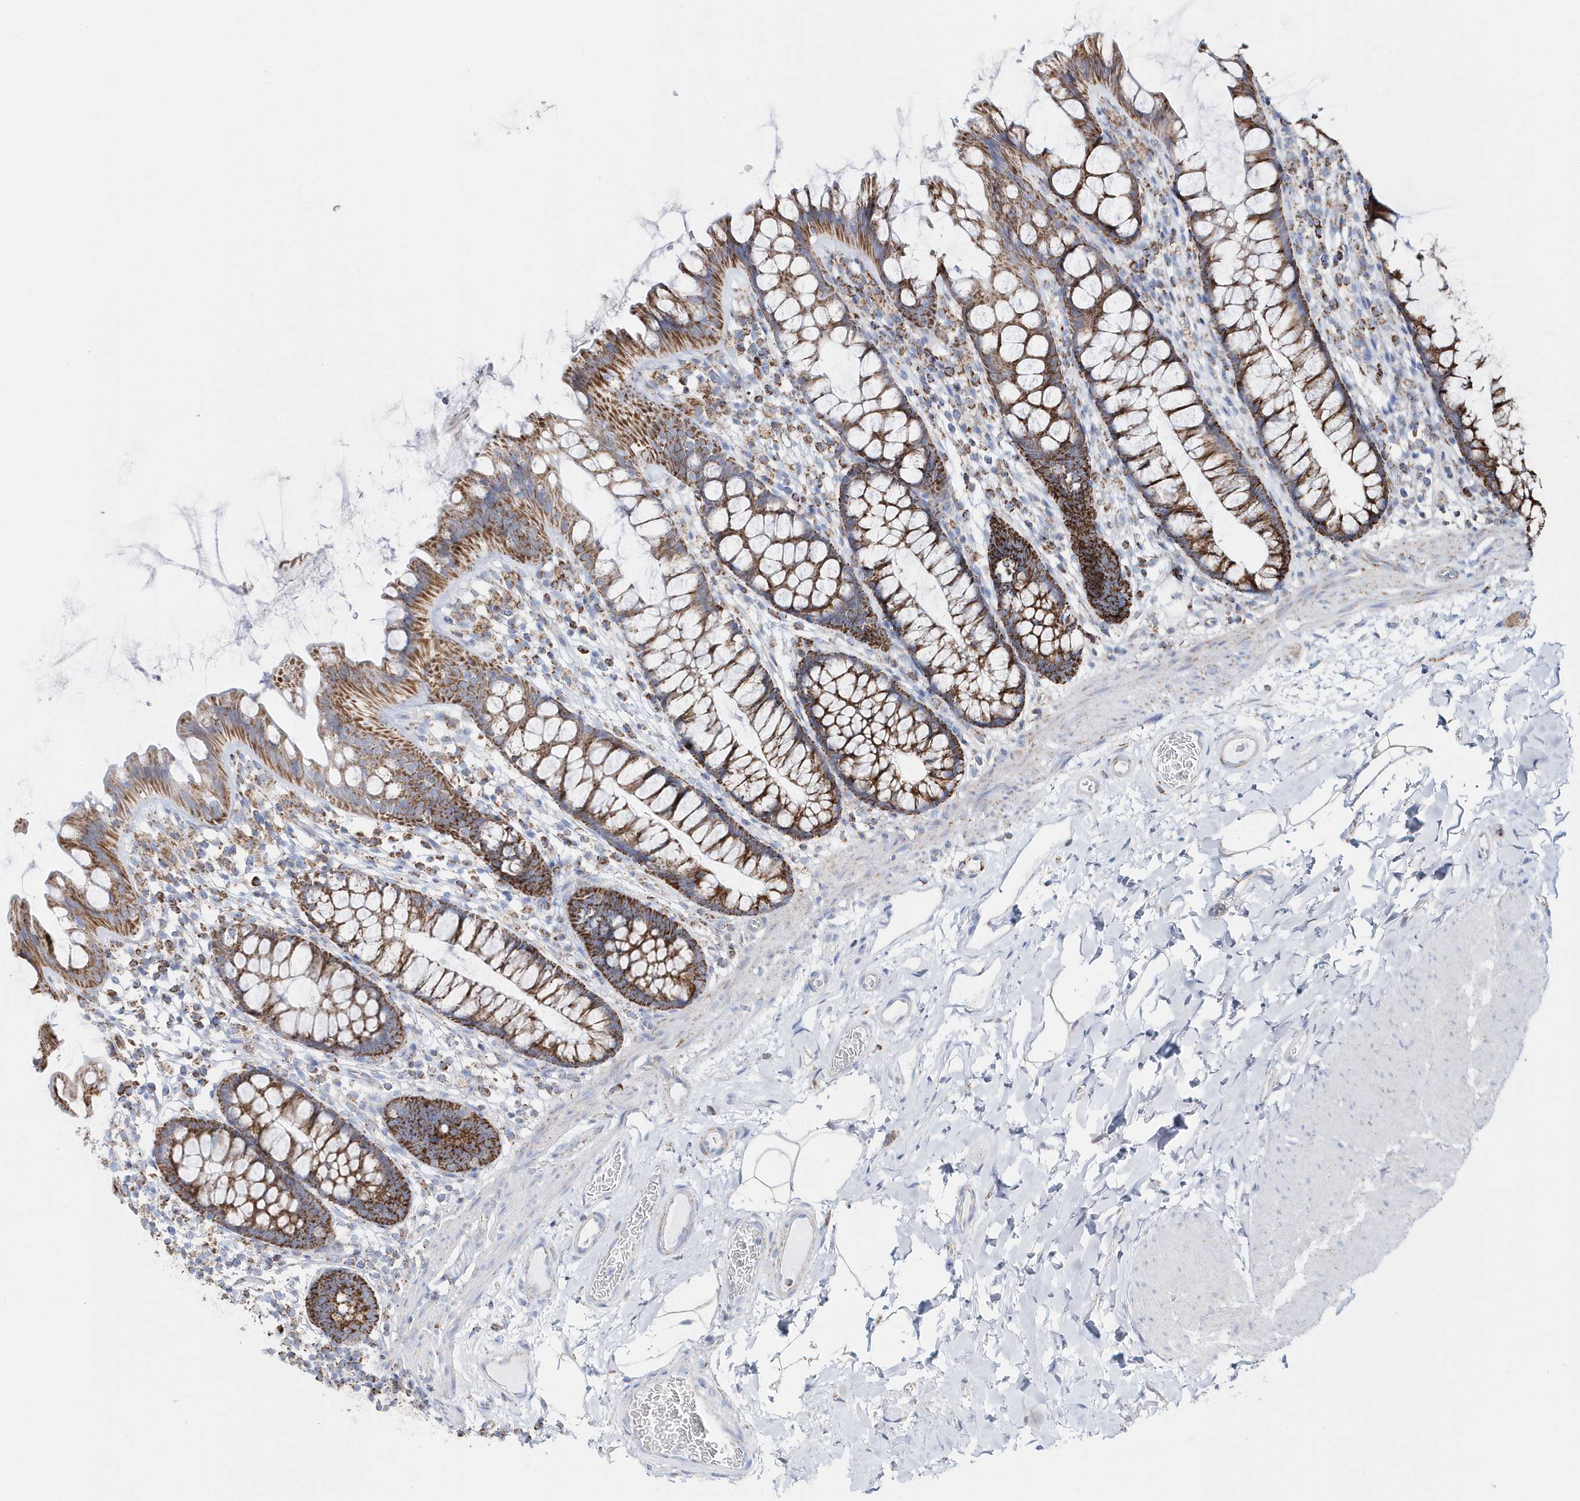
{"staining": {"intensity": "negative", "quantity": "none", "location": "none"}, "tissue": "colon", "cell_type": "Endothelial cells", "image_type": "normal", "snomed": [{"axis": "morphology", "description": "Normal tissue, NOS"}, {"axis": "topography", "description": "Colon"}], "caption": "This photomicrograph is of unremarkable colon stained with IHC to label a protein in brown with the nuclei are counter-stained blue. There is no expression in endothelial cells.", "gene": "TMCO6", "patient": {"sex": "female", "age": 62}}